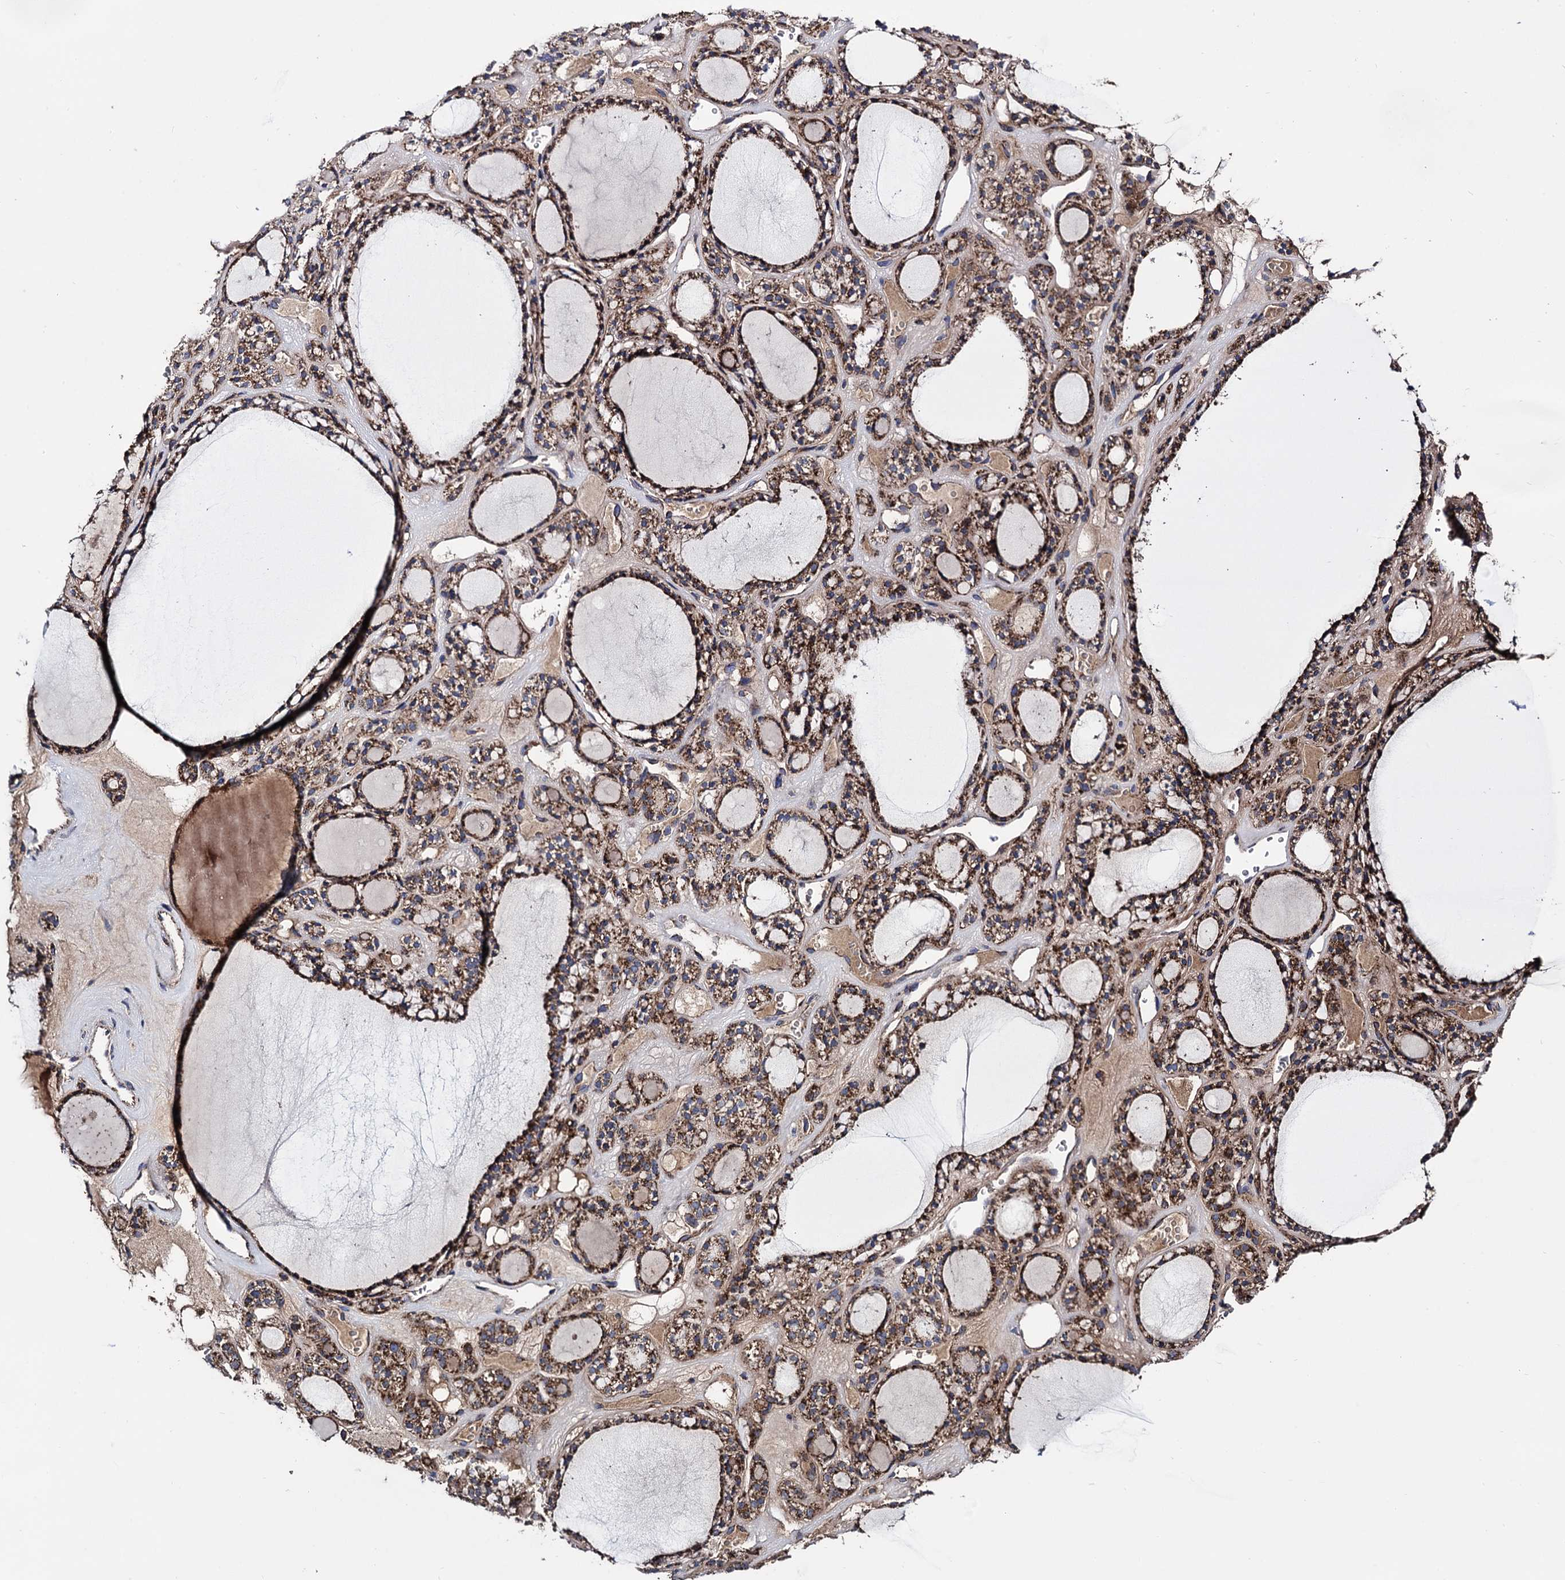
{"staining": {"intensity": "strong", "quantity": ">75%", "location": "cytoplasmic/membranous"}, "tissue": "thyroid gland", "cell_type": "Glandular cells", "image_type": "normal", "snomed": [{"axis": "morphology", "description": "Normal tissue, NOS"}, {"axis": "topography", "description": "Thyroid gland"}], "caption": "High-power microscopy captured an immunohistochemistry (IHC) photomicrograph of benign thyroid gland, revealing strong cytoplasmic/membranous positivity in approximately >75% of glandular cells. (Stains: DAB in brown, nuclei in blue, Microscopy: brightfield microscopy at high magnification).", "gene": "IQCH", "patient": {"sex": "female", "age": 28}}